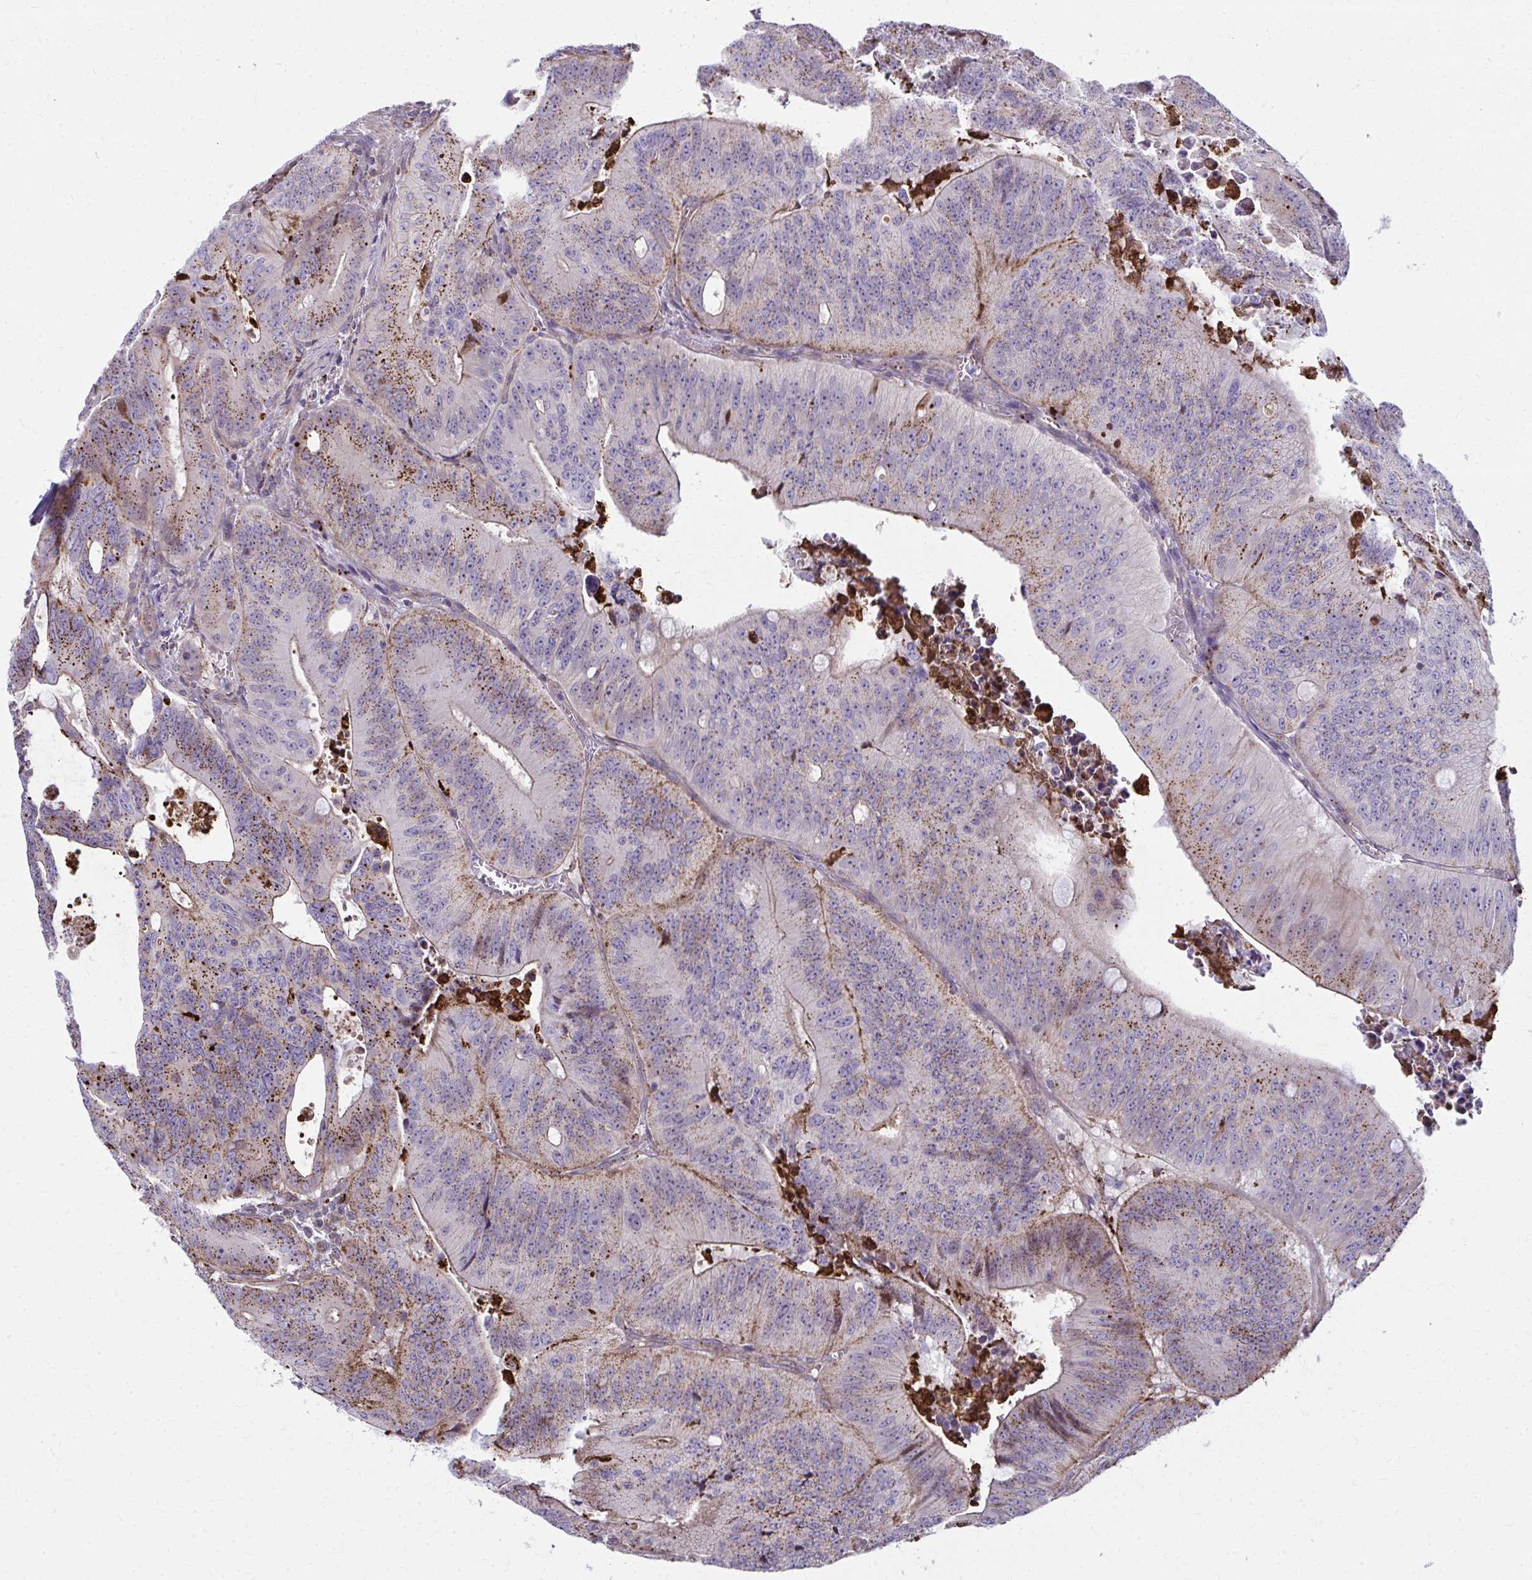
{"staining": {"intensity": "strong", "quantity": "25%-75%", "location": "cytoplasmic/membranous"}, "tissue": "colorectal cancer", "cell_type": "Tumor cells", "image_type": "cancer", "snomed": [{"axis": "morphology", "description": "Adenocarcinoma, NOS"}, {"axis": "topography", "description": "Colon"}], "caption": "Immunohistochemical staining of human colorectal cancer (adenocarcinoma) exhibits high levels of strong cytoplasmic/membranous protein positivity in approximately 25%-75% of tumor cells. (DAB (3,3'-diaminobenzidine) IHC with brightfield microscopy, high magnification).", "gene": "LRRC4B", "patient": {"sex": "male", "age": 62}}